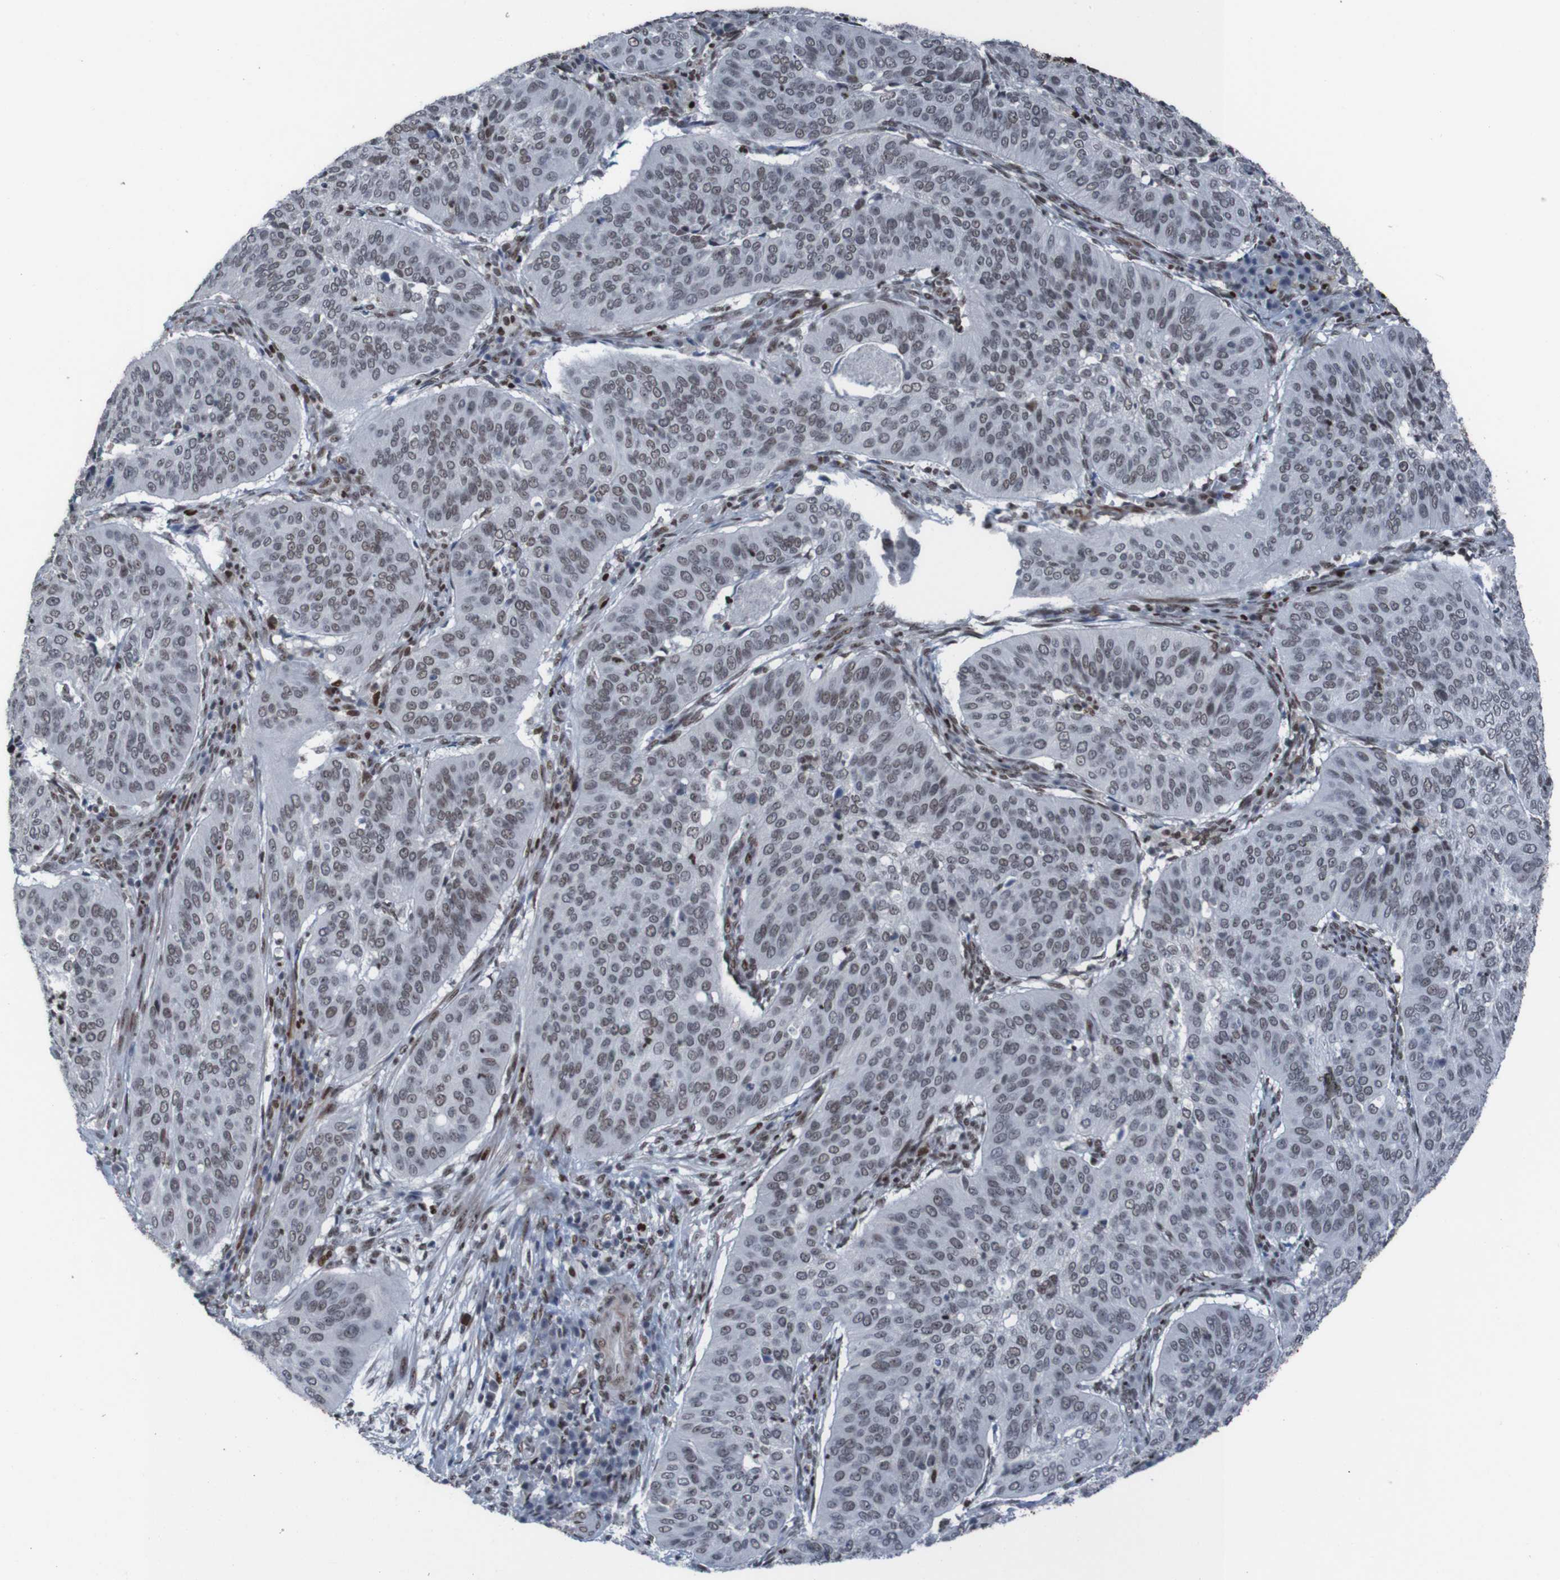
{"staining": {"intensity": "moderate", "quantity": "<25%", "location": "nuclear"}, "tissue": "cervical cancer", "cell_type": "Tumor cells", "image_type": "cancer", "snomed": [{"axis": "morphology", "description": "Normal tissue, NOS"}, {"axis": "morphology", "description": "Squamous cell carcinoma, NOS"}, {"axis": "topography", "description": "Cervix"}], "caption": "There is low levels of moderate nuclear staining in tumor cells of cervical squamous cell carcinoma, as demonstrated by immunohistochemical staining (brown color).", "gene": "PHF2", "patient": {"sex": "female", "age": 39}}